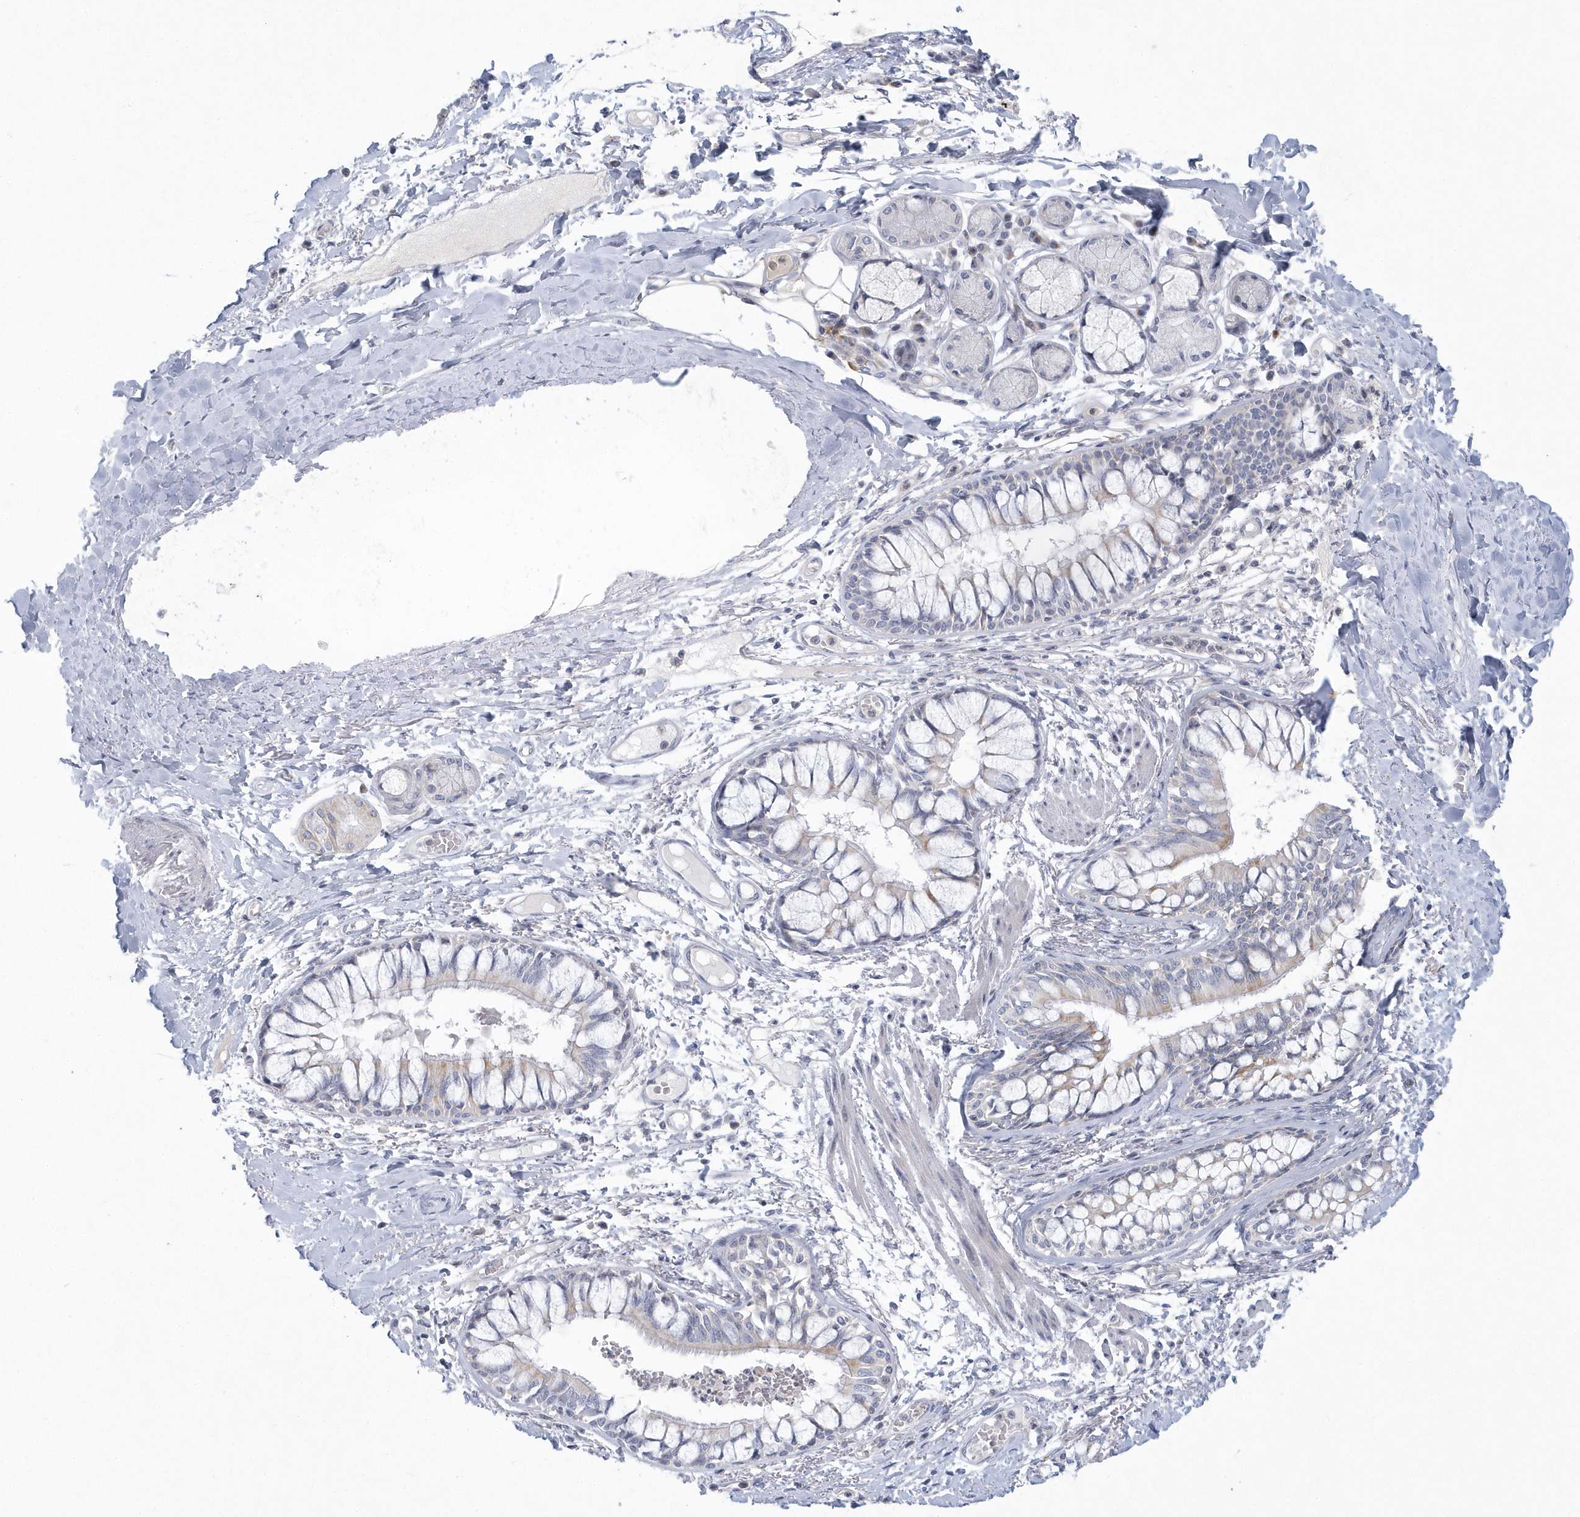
{"staining": {"intensity": "negative", "quantity": "none", "location": "none"}, "tissue": "adipose tissue", "cell_type": "Adipocytes", "image_type": "normal", "snomed": [{"axis": "morphology", "description": "Normal tissue, NOS"}, {"axis": "topography", "description": "Cartilage tissue"}, {"axis": "topography", "description": "Bronchus"}, {"axis": "topography", "description": "Lung"}, {"axis": "topography", "description": "Peripheral nerve tissue"}], "caption": "Protein analysis of unremarkable adipose tissue shows no significant expression in adipocytes.", "gene": "NIPAL1", "patient": {"sex": "female", "age": 49}}